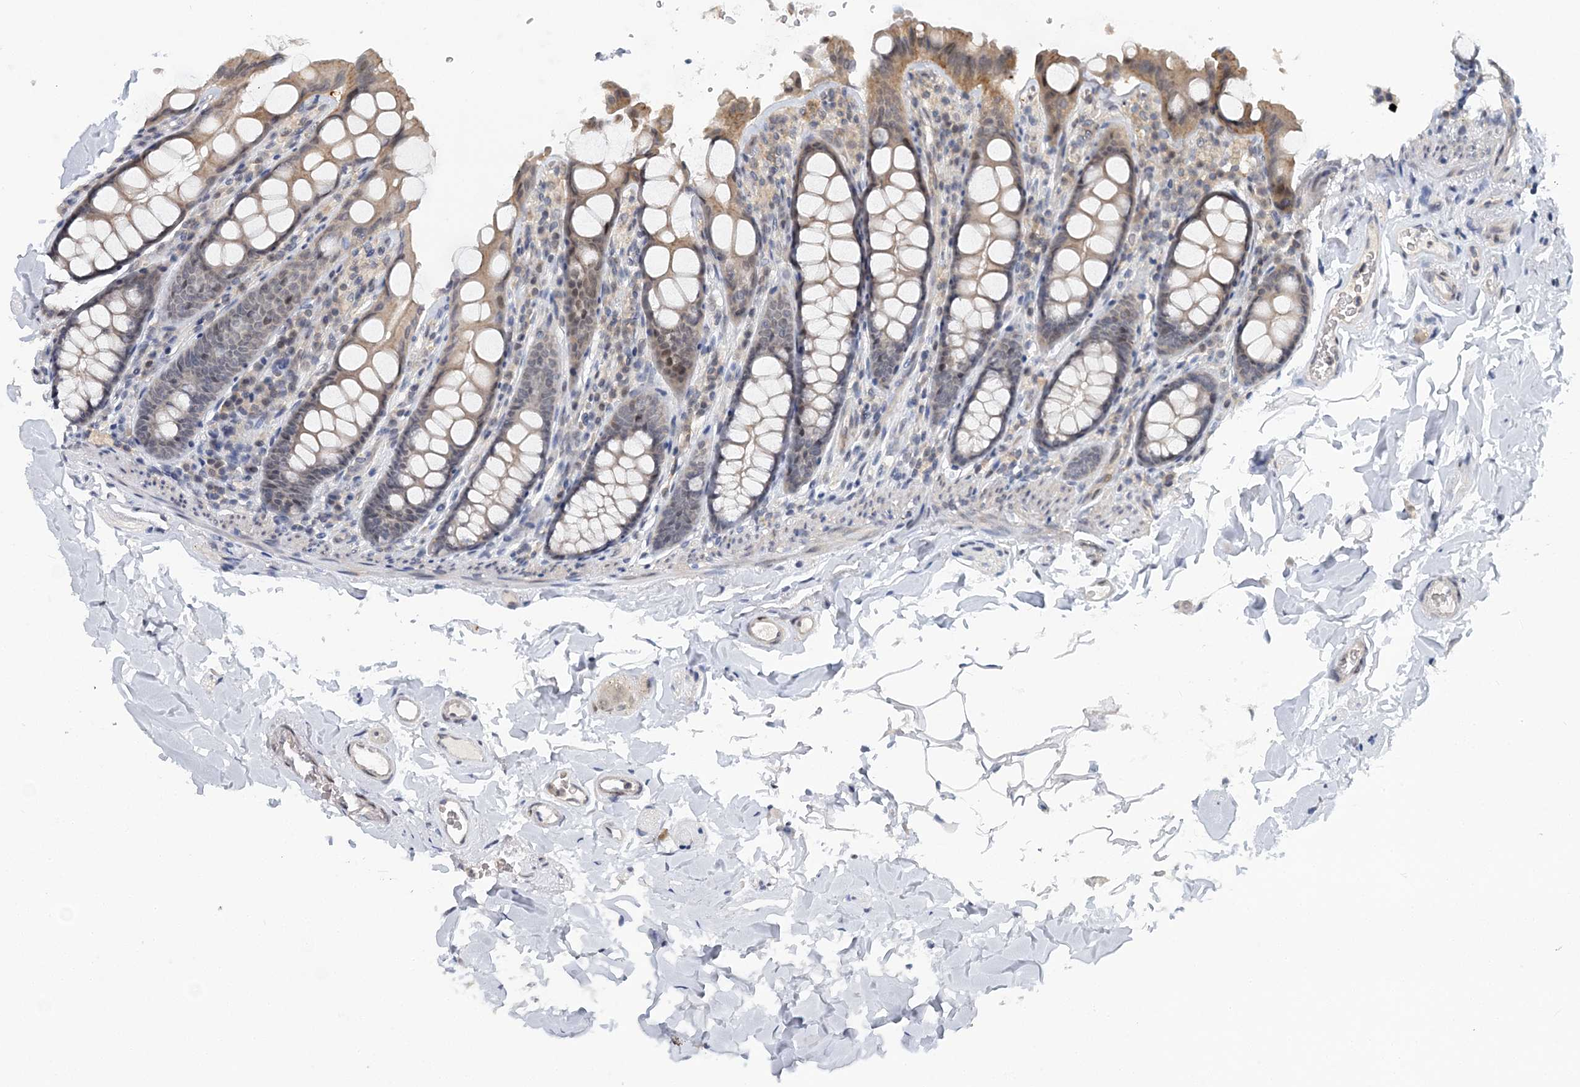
{"staining": {"intensity": "weak", "quantity": ">75%", "location": "cytoplasmic/membranous"}, "tissue": "colon", "cell_type": "Endothelial cells", "image_type": "normal", "snomed": [{"axis": "morphology", "description": "Normal tissue, NOS"}, {"axis": "topography", "description": "Colon"}, {"axis": "topography", "description": "Peripheral nerve tissue"}], "caption": "A brown stain shows weak cytoplasmic/membranous staining of a protein in endothelial cells of normal colon.", "gene": "HYCC2", "patient": {"sex": "female", "age": 61}}